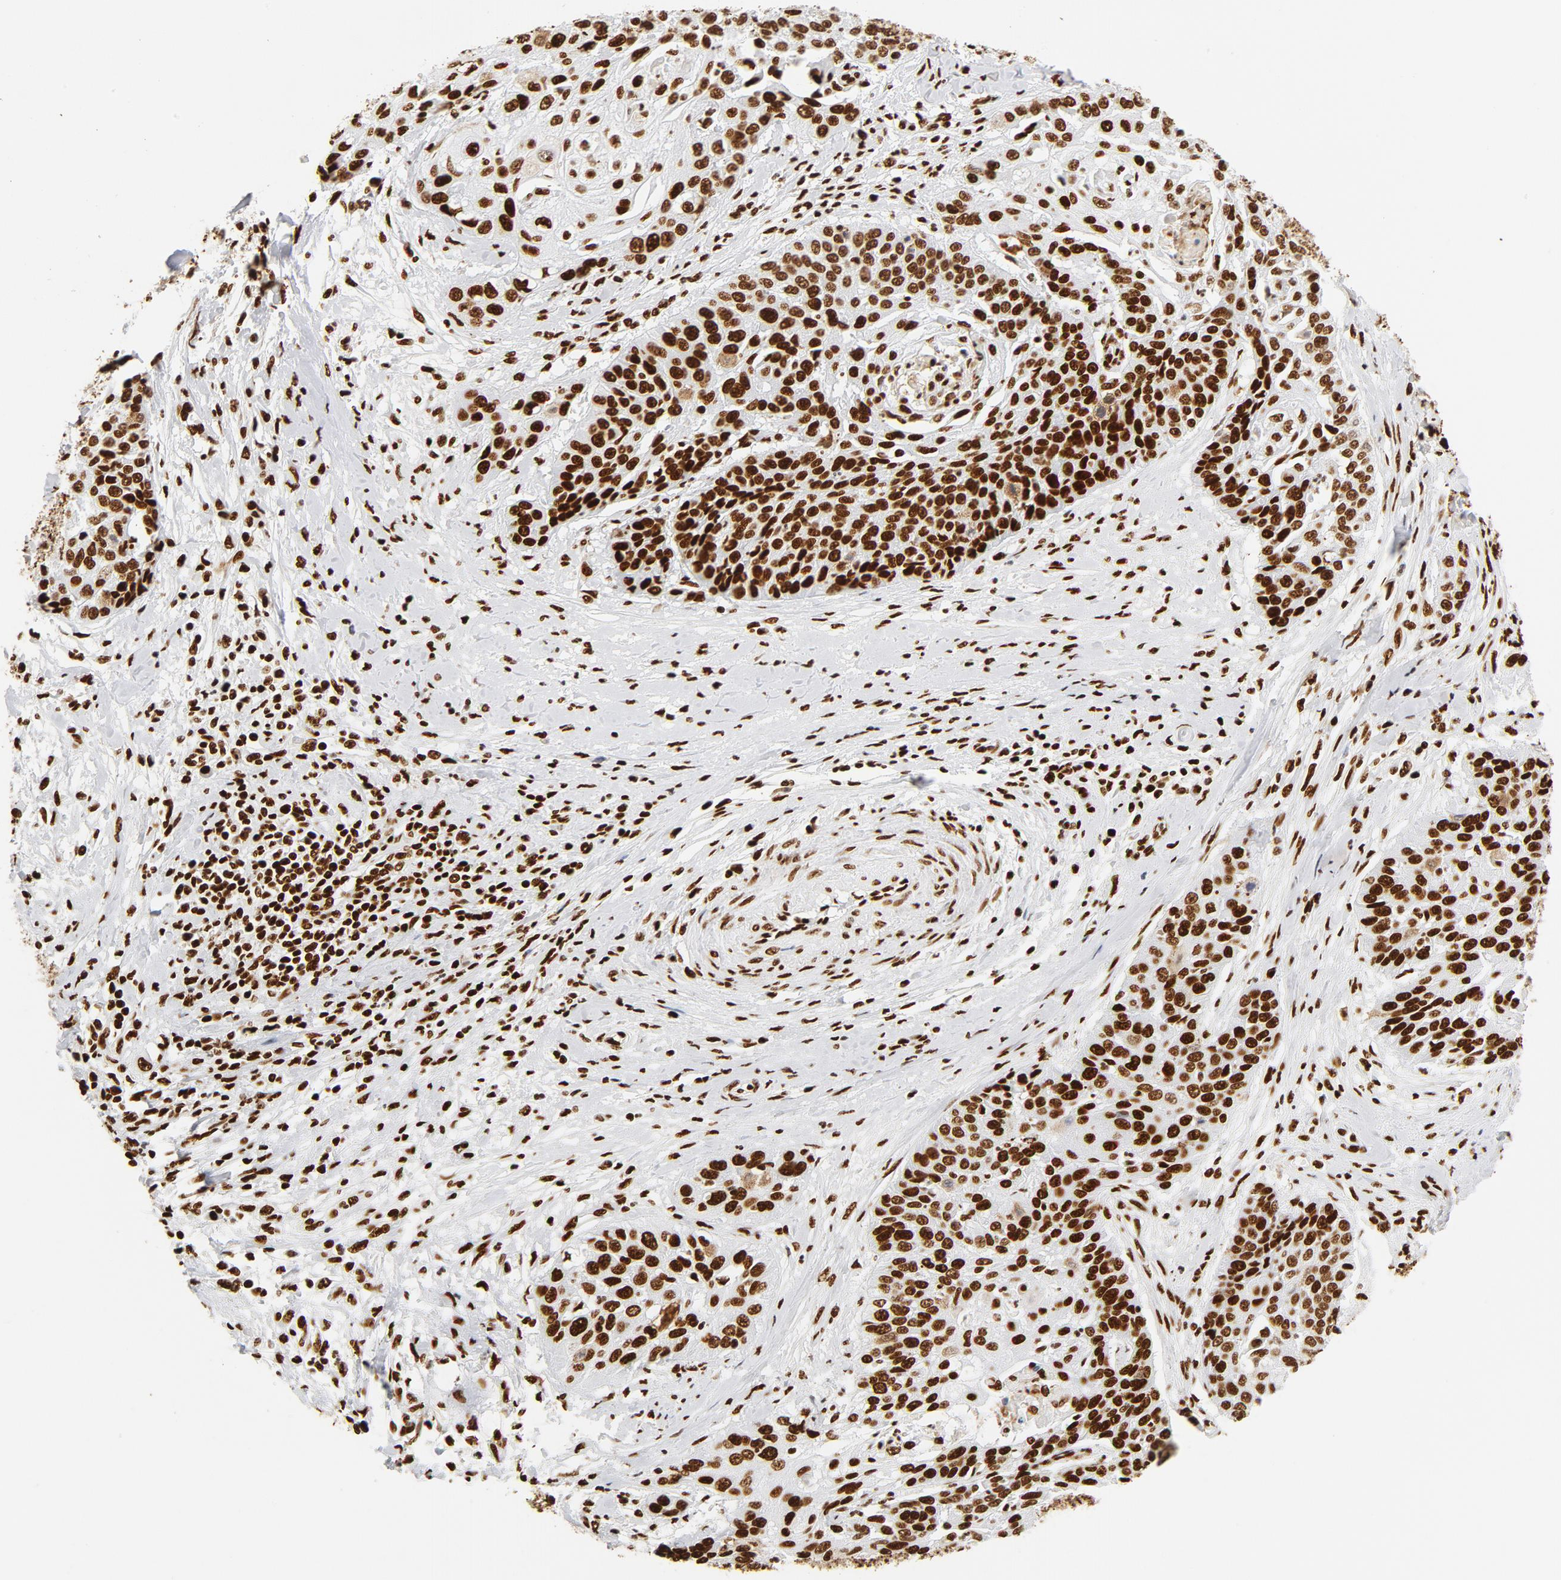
{"staining": {"intensity": "strong", "quantity": ">75%", "location": "nuclear"}, "tissue": "cervical cancer", "cell_type": "Tumor cells", "image_type": "cancer", "snomed": [{"axis": "morphology", "description": "Squamous cell carcinoma, NOS"}, {"axis": "topography", "description": "Cervix"}], "caption": "The photomicrograph exhibits immunohistochemical staining of cervical cancer. There is strong nuclear positivity is seen in approximately >75% of tumor cells.", "gene": "XRCC6", "patient": {"sex": "female", "age": 64}}